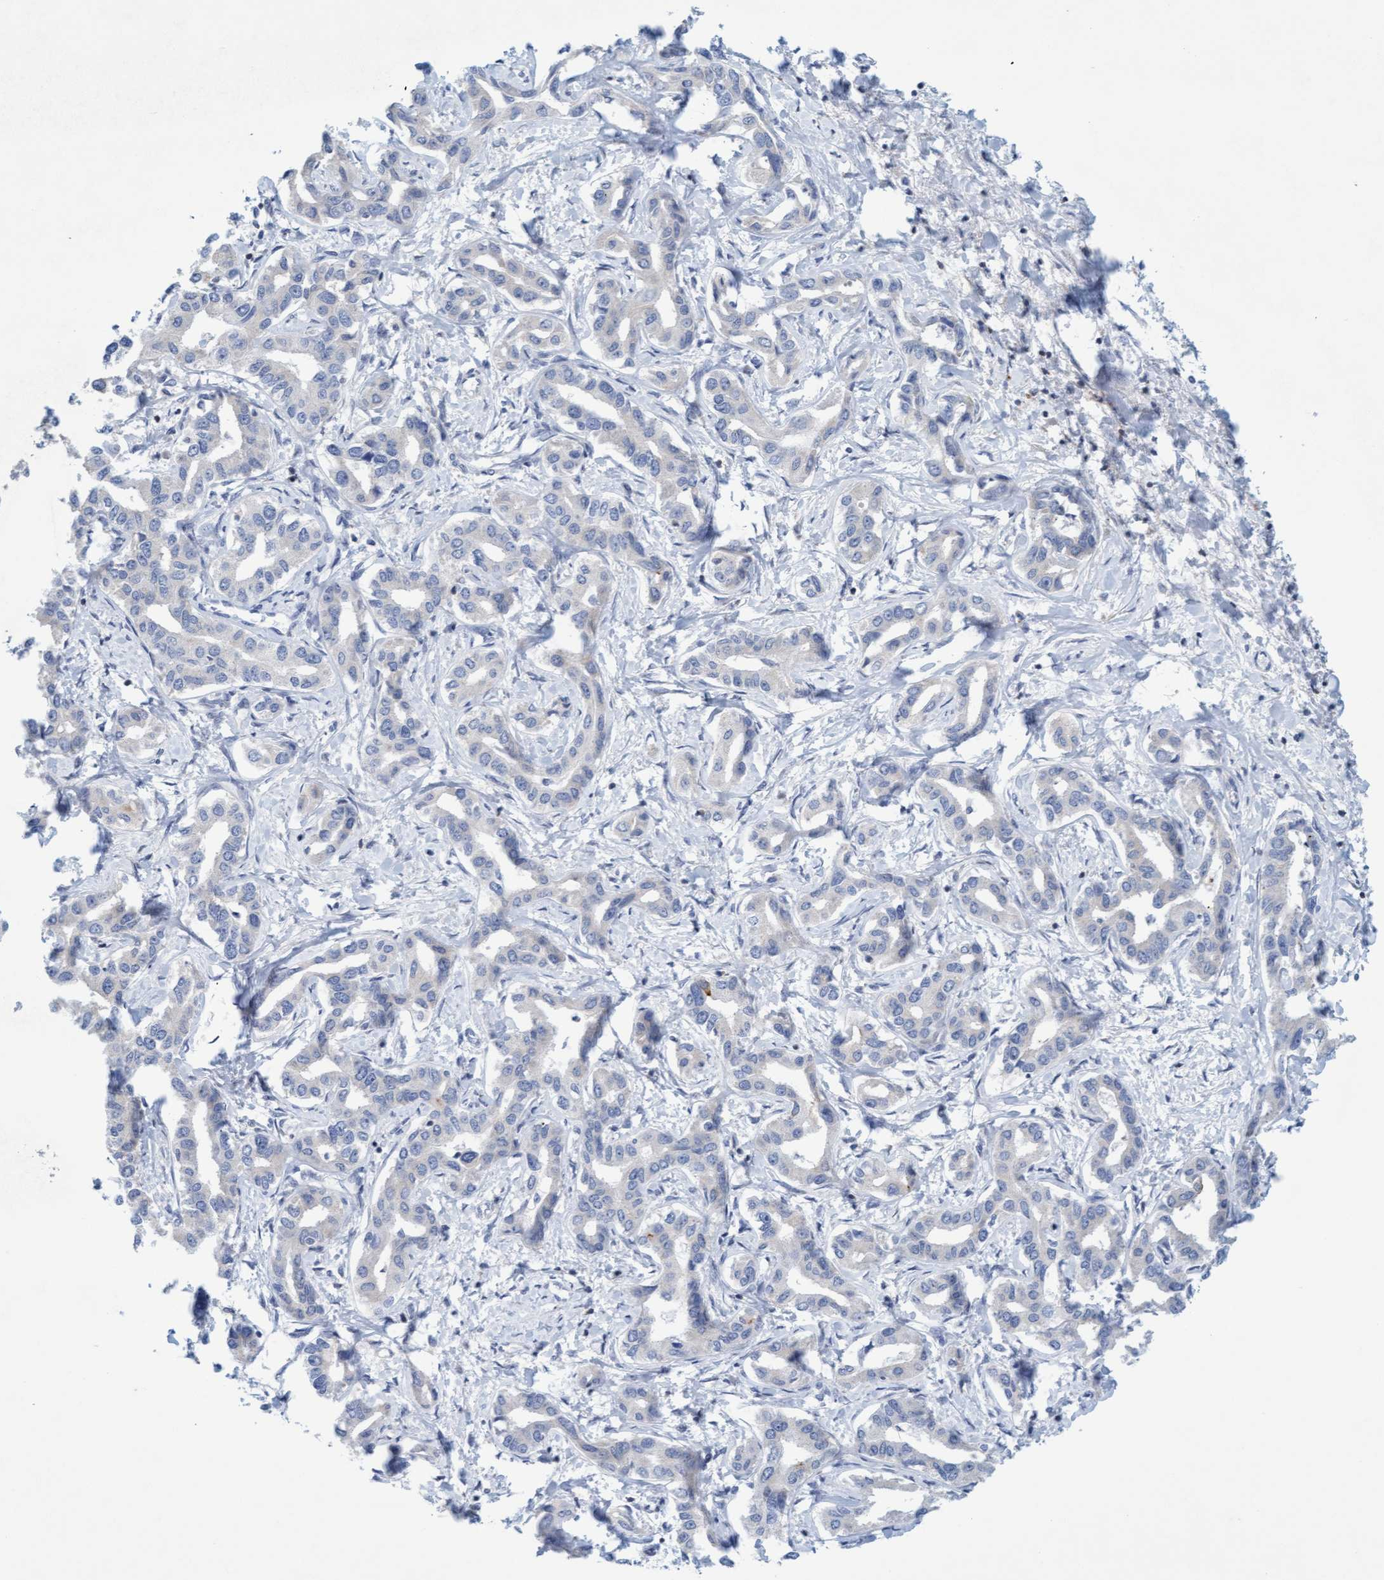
{"staining": {"intensity": "negative", "quantity": "none", "location": "none"}, "tissue": "liver cancer", "cell_type": "Tumor cells", "image_type": "cancer", "snomed": [{"axis": "morphology", "description": "Cholangiocarcinoma"}, {"axis": "topography", "description": "Liver"}], "caption": "Liver cholangiocarcinoma was stained to show a protein in brown. There is no significant staining in tumor cells. (Stains: DAB IHC with hematoxylin counter stain, Microscopy: brightfield microscopy at high magnification).", "gene": "SLC28A3", "patient": {"sex": "male", "age": 59}}